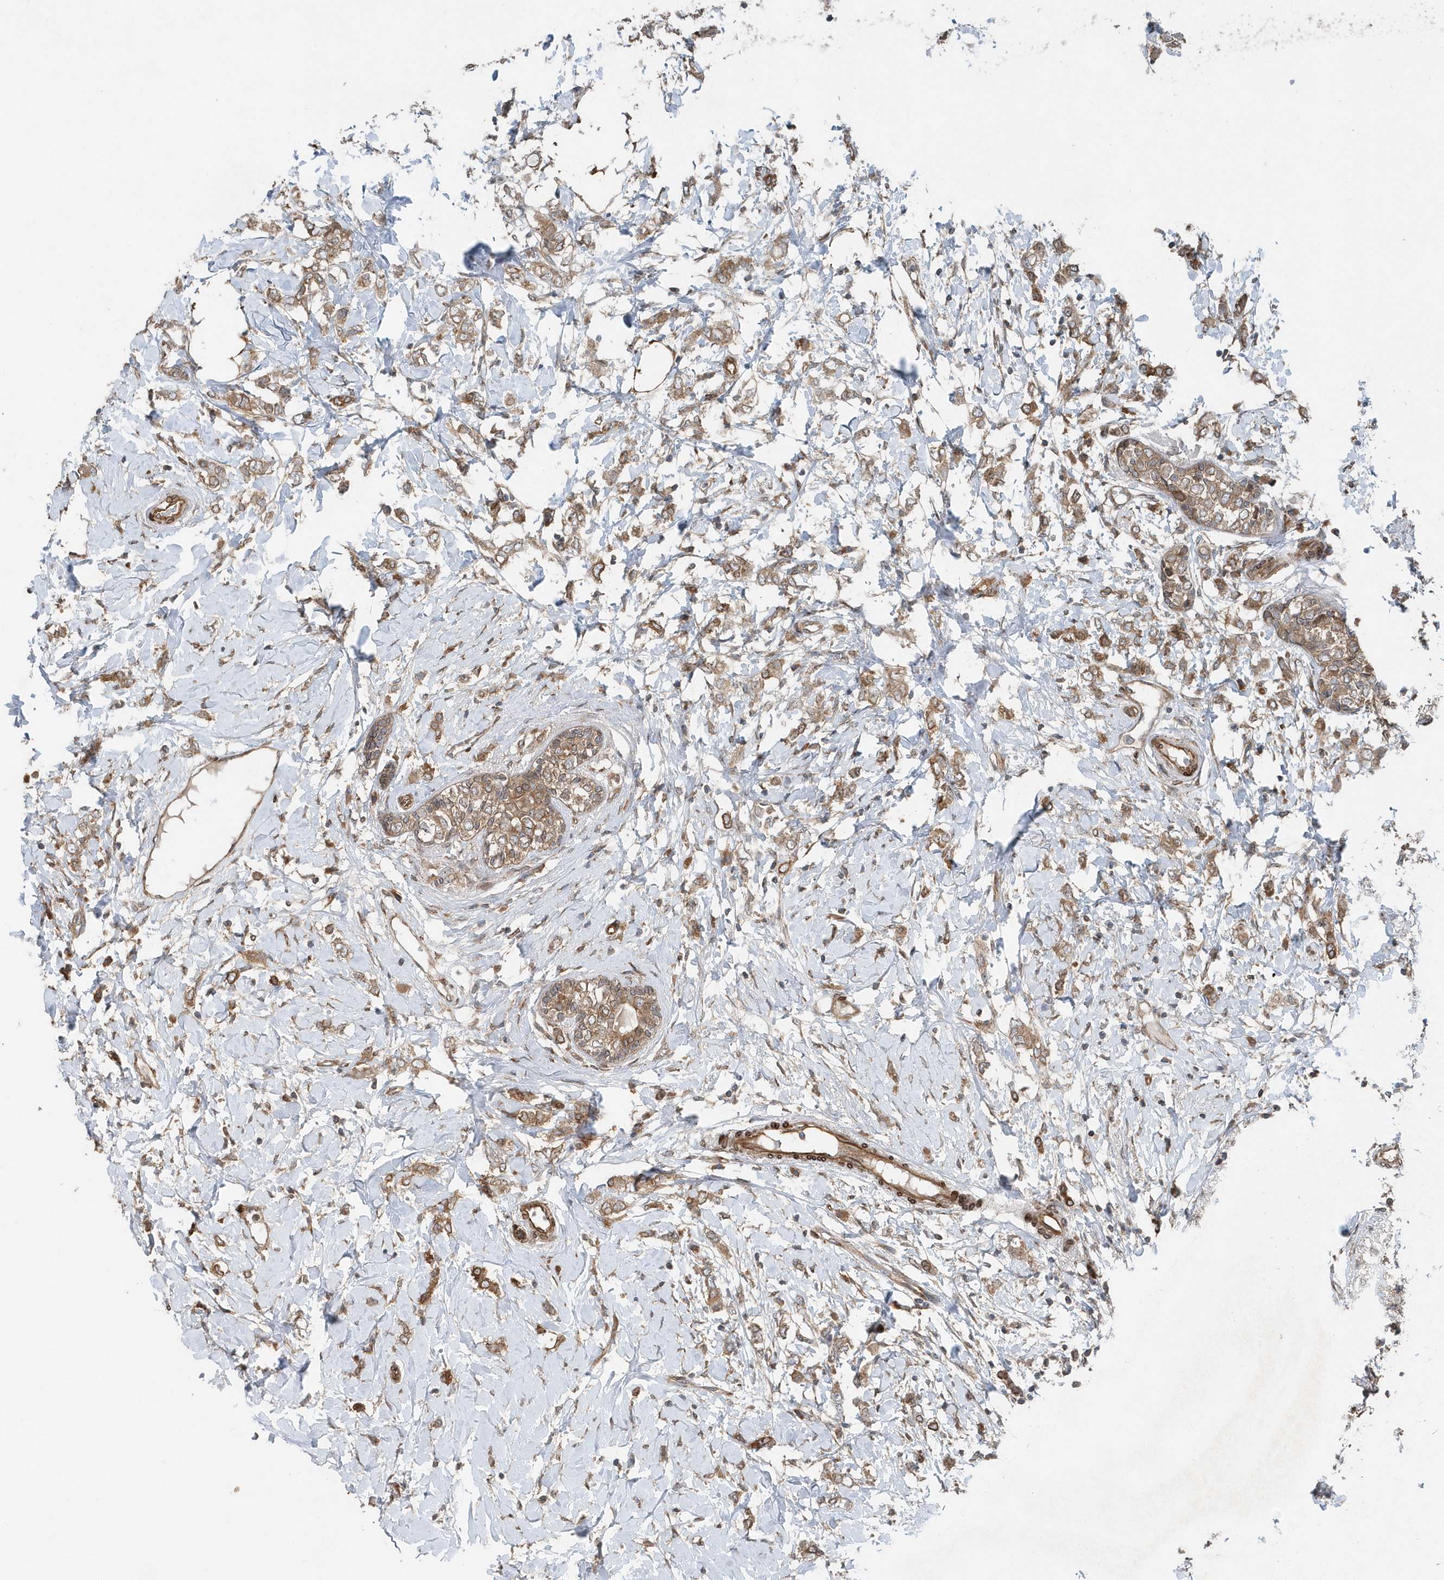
{"staining": {"intensity": "moderate", "quantity": ">75%", "location": "cytoplasmic/membranous"}, "tissue": "breast cancer", "cell_type": "Tumor cells", "image_type": "cancer", "snomed": [{"axis": "morphology", "description": "Normal tissue, NOS"}, {"axis": "morphology", "description": "Lobular carcinoma"}, {"axis": "topography", "description": "Breast"}], "caption": "Breast lobular carcinoma was stained to show a protein in brown. There is medium levels of moderate cytoplasmic/membranous staining in approximately >75% of tumor cells.", "gene": "MCC", "patient": {"sex": "female", "age": 47}}